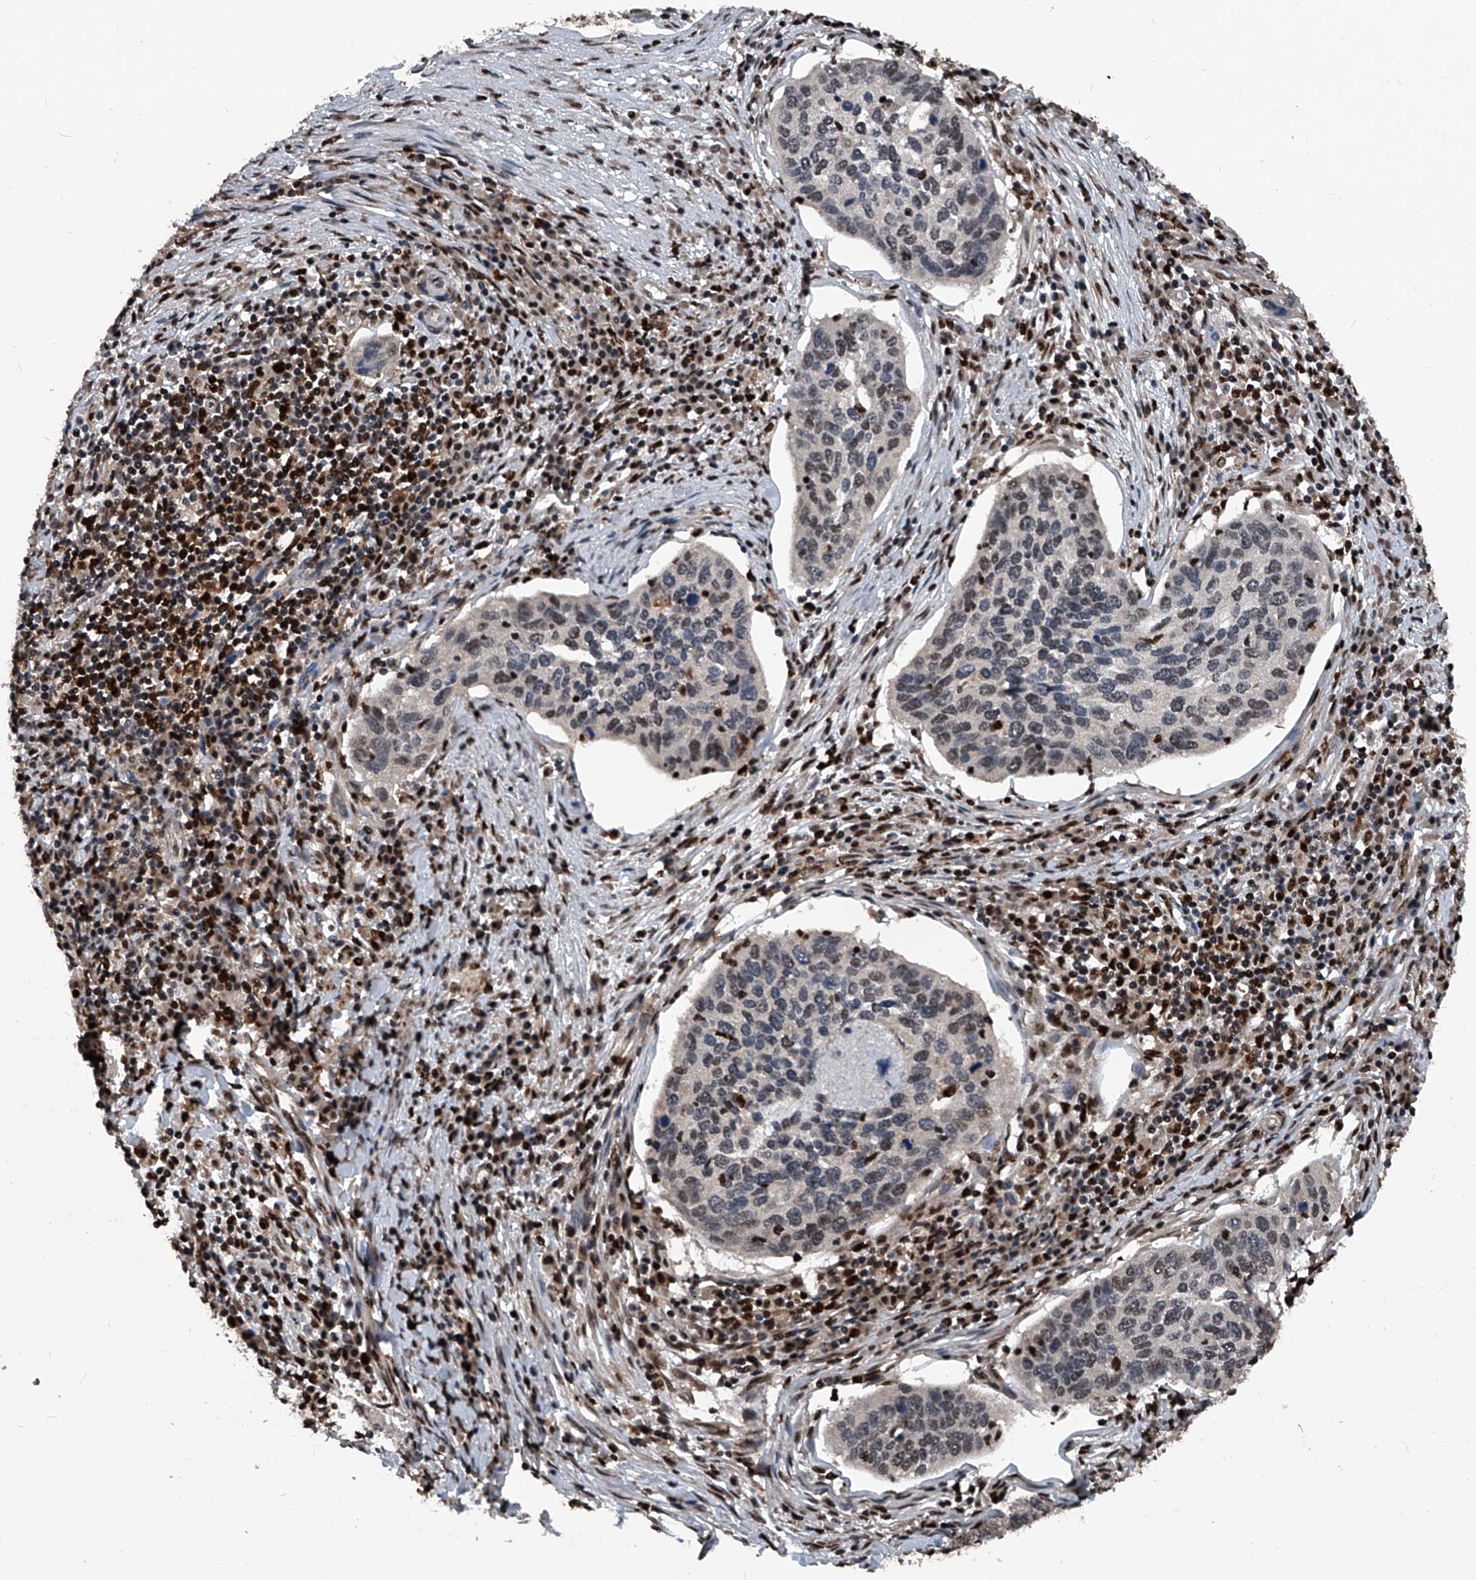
{"staining": {"intensity": "weak", "quantity": "<25%", "location": "nuclear"}, "tissue": "cervical cancer", "cell_type": "Tumor cells", "image_type": "cancer", "snomed": [{"axis": "morphology", "description": "Squamous cell carcinoma, NOS"}, {"axis": "topography", "description": "Cervix"}], "caption": "Photomicrograph shows no protein staining in tumor cells of cervical cancer tissue.", "gene": "FKBP5", "patient": {"sex": "female", "age": 38}}